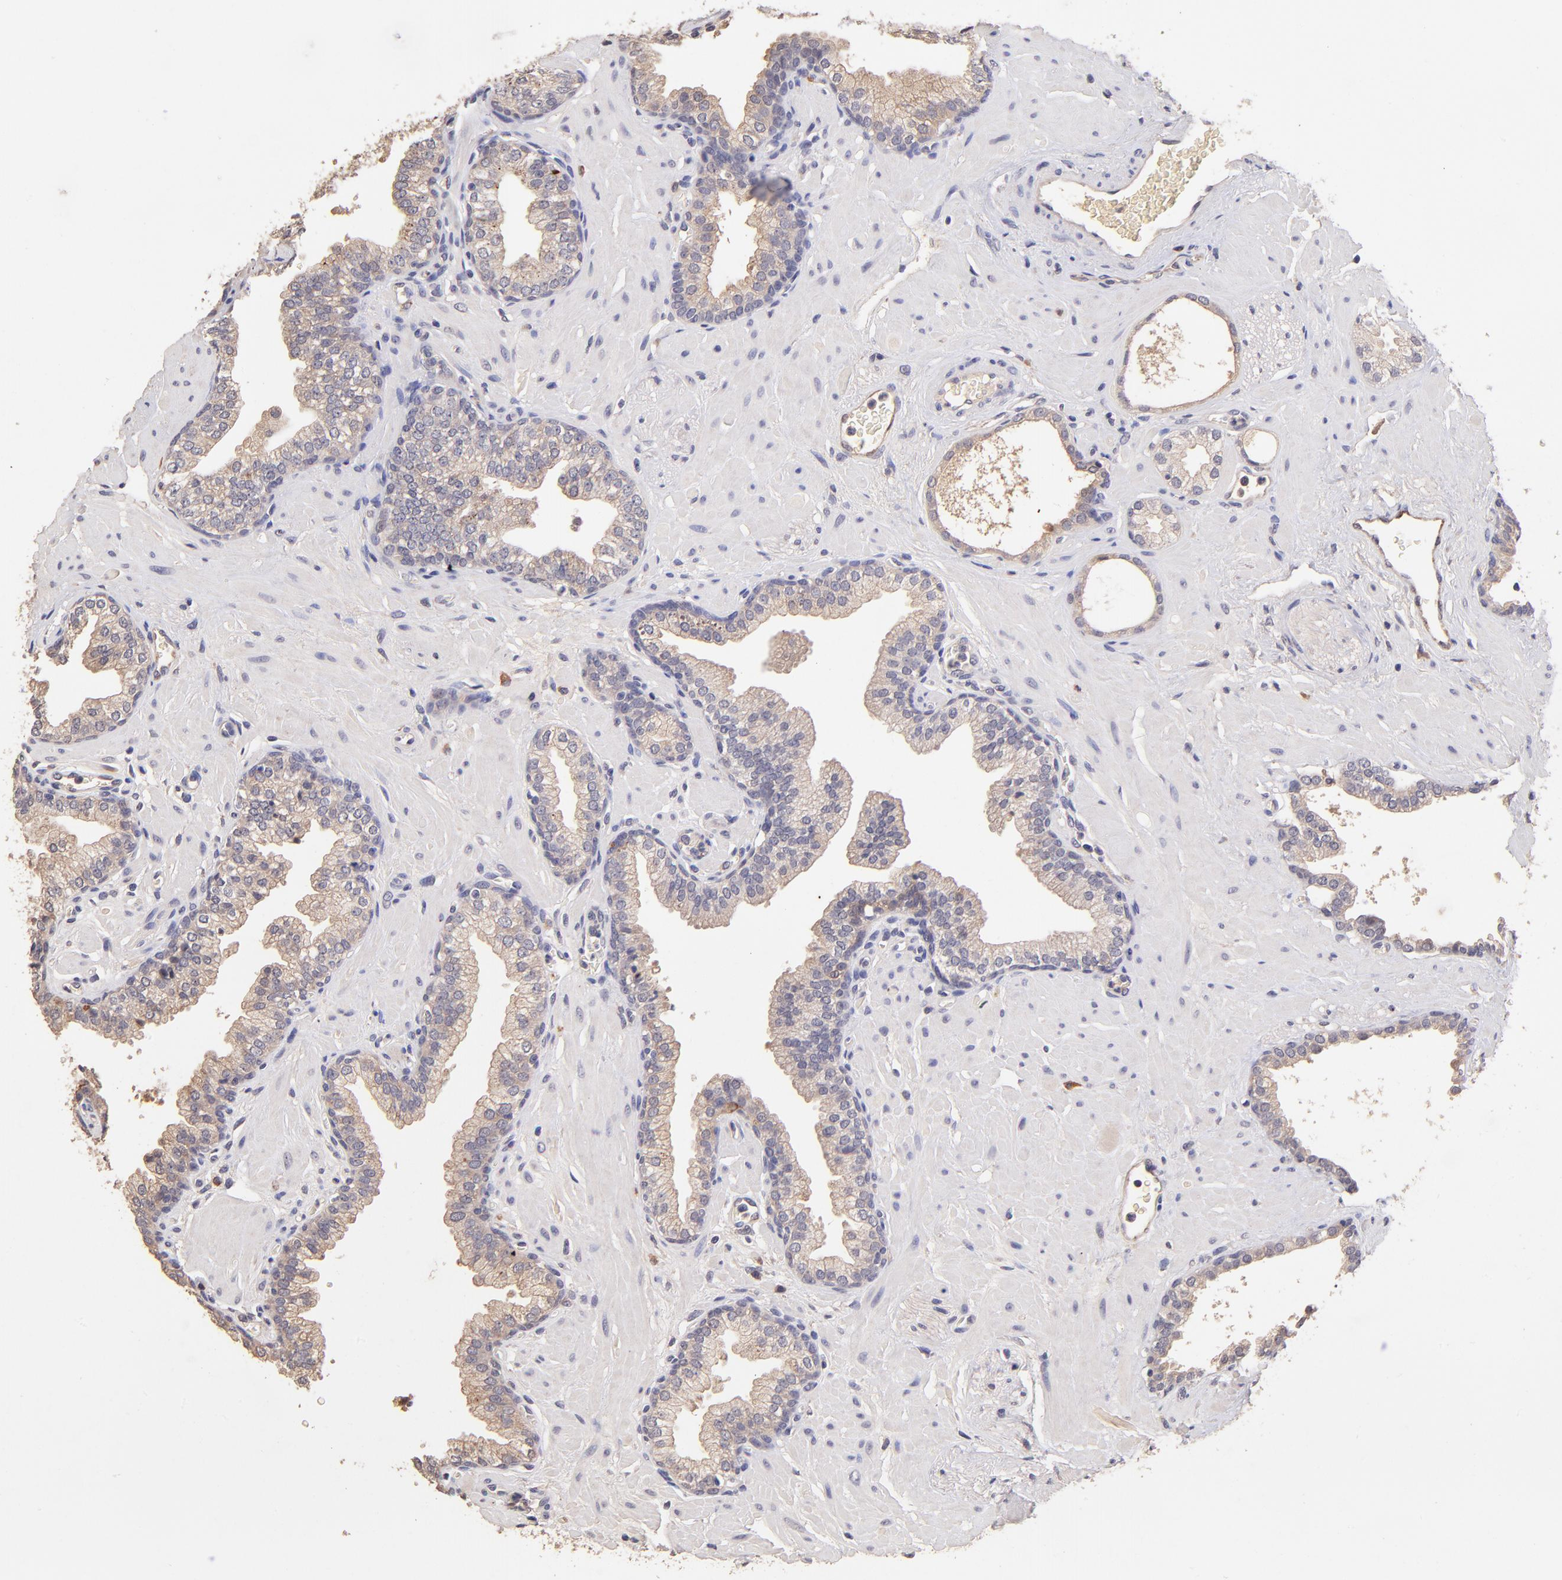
{"staining": {"intensity": "weak", "quantity": ">75%", "location": "cytoplasmic/membranous"}, "tissue": "prostate", "cell_type": "Glandular cells", "image_type": "normal", "snomed": [{"axis": "morphology", "description": "Normal tissue, NOS"}, {"axis": "topography", "description": "Prostate"}], "caption": "Protein analysis of benign prostate exhibits weak cytoplasmic/membranous positivity in about >75% of glandular cells.", "gene": "RNASEL", "patient": {"sex": "male", "age": 60}}